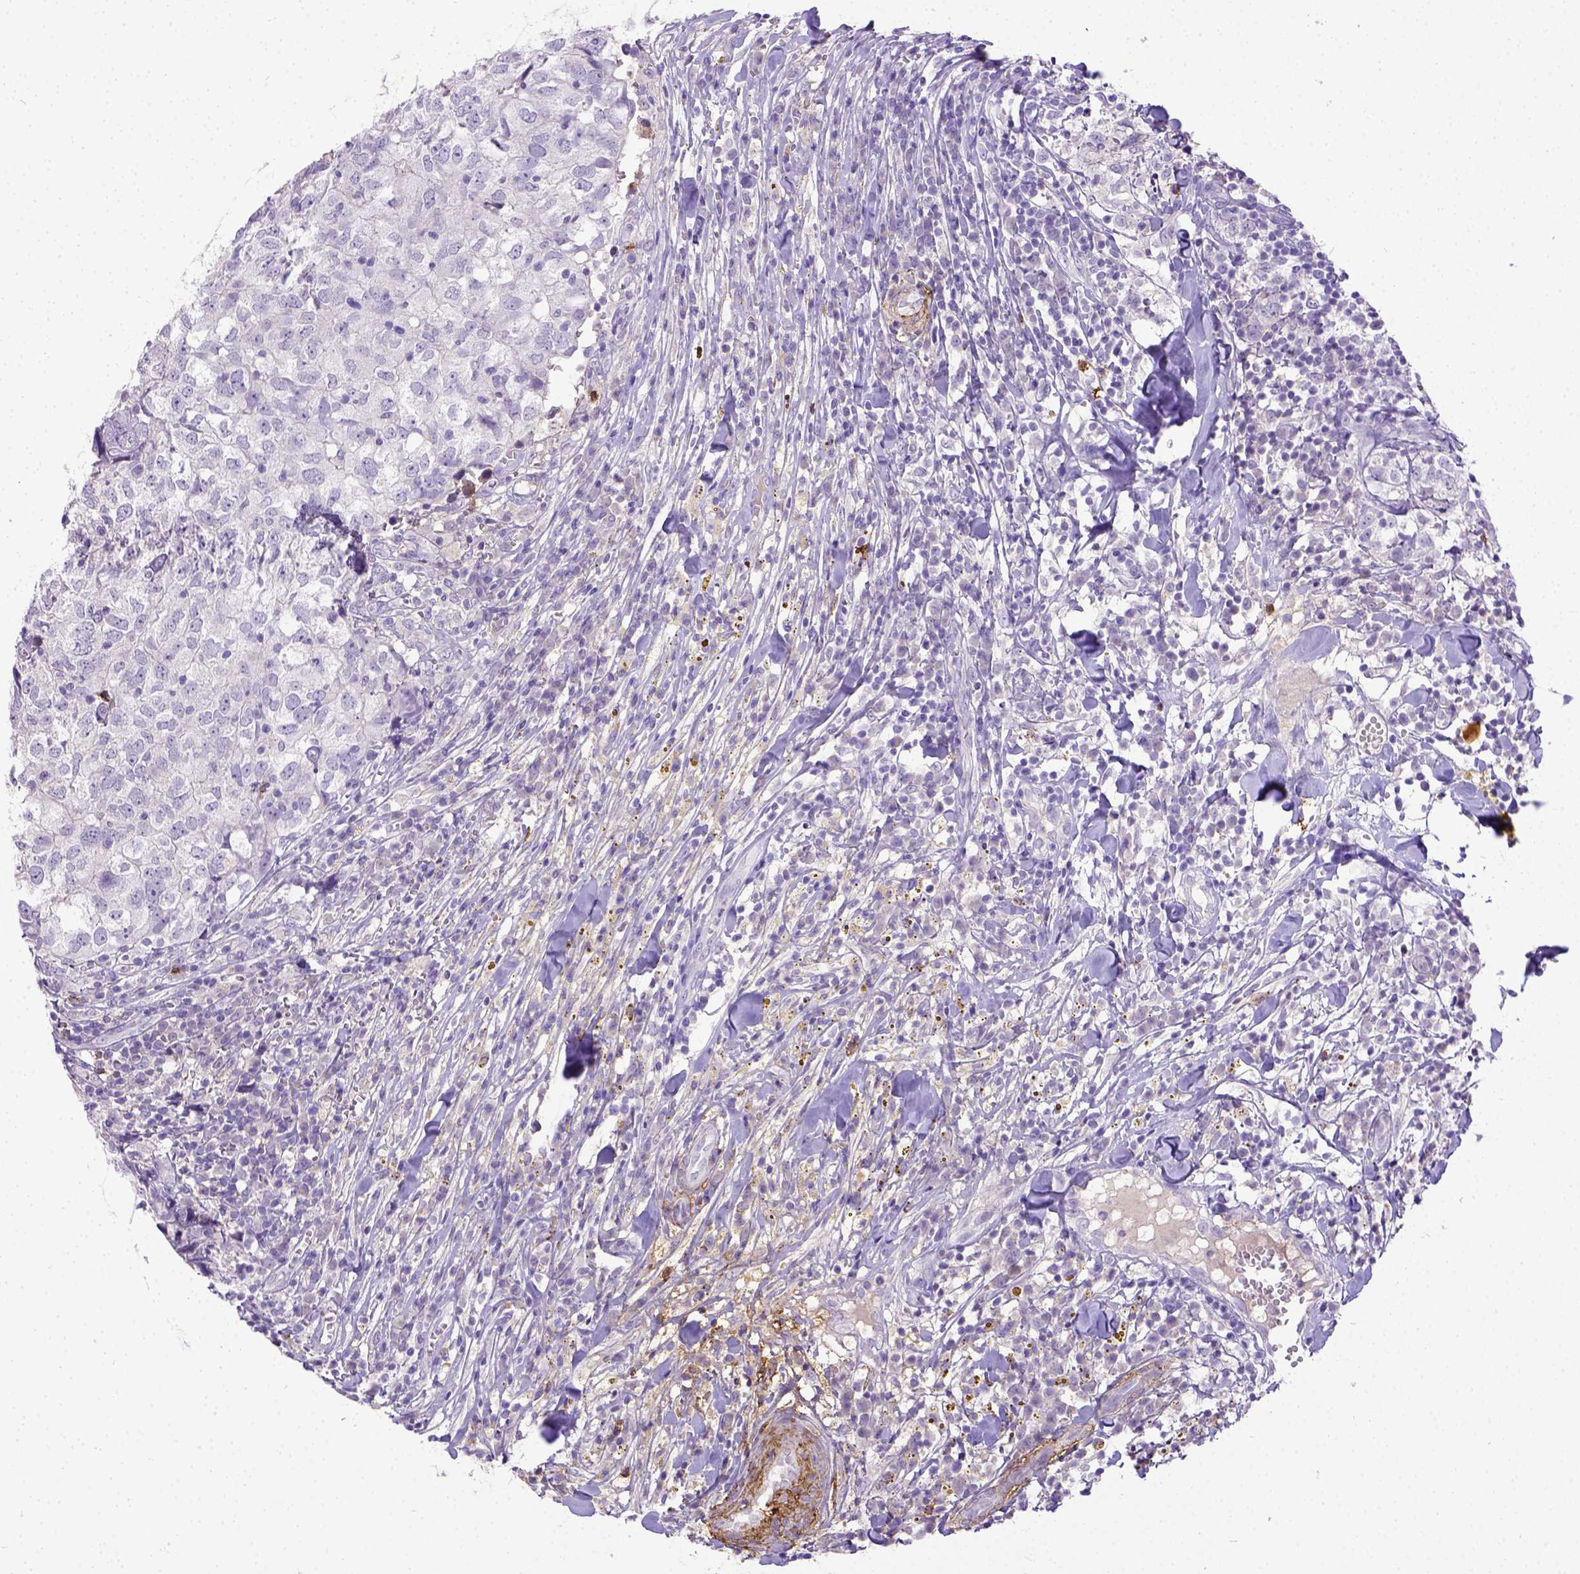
{"staining": {"intensity": "negative", "quantity": "none", "location": "none"}, "tissue": "breast cancer", "cell_type": "Tumor cells", "image_type": "cancer", "snomed": [{"axis": "morphology", "description": "Duct carcinoma"}, {"axis": "topography", "description": "Breast"}], "caption": "Tumor cells show no significant staining in infiltrating ductal carcinoma (breast).", "gene": "B3GAT1", "patient": {"sex": "female", "age": 30}}